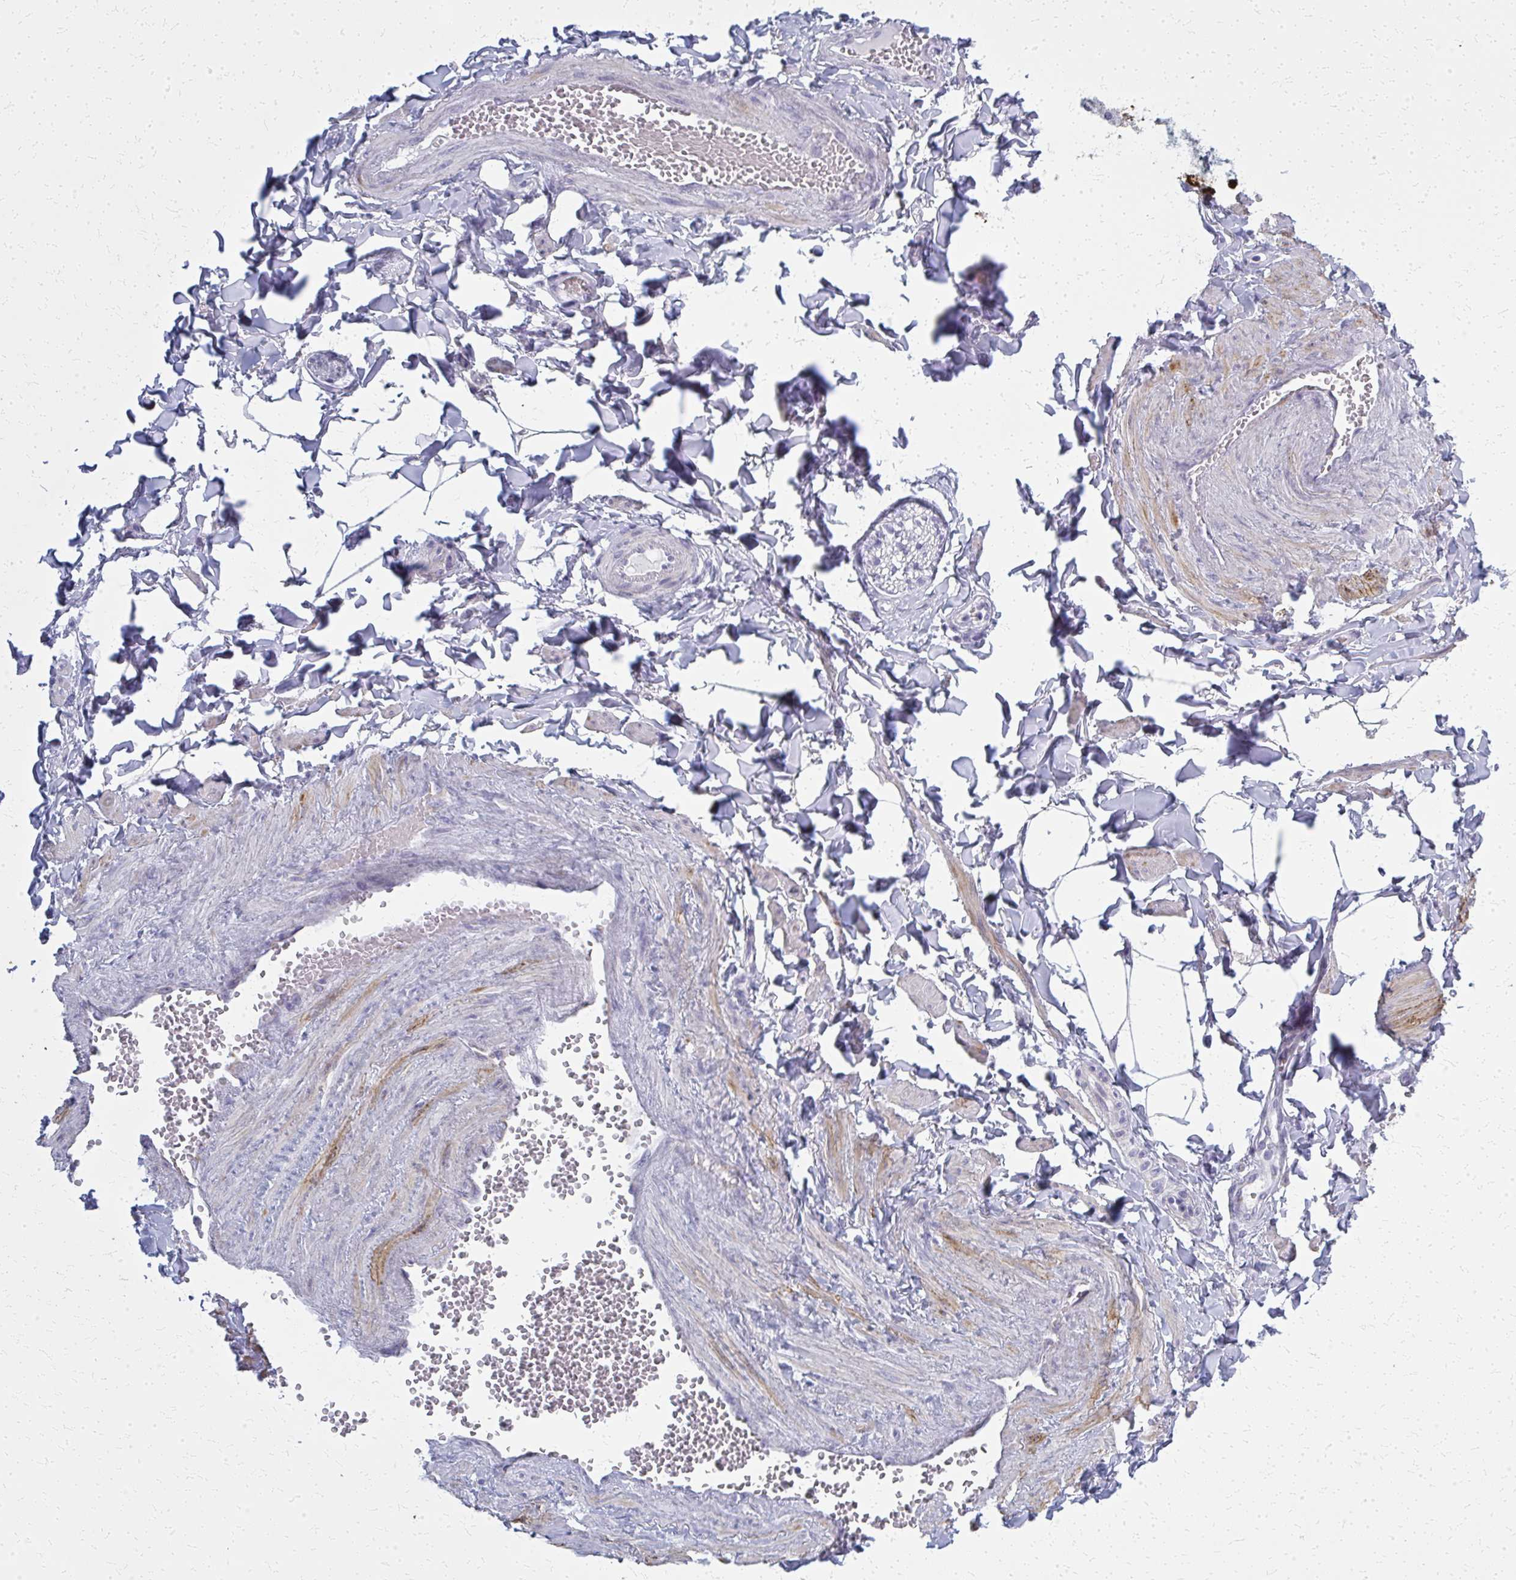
{"staining": {"intensity": "negative", "quantity": "none", "location": "none"}, "tissue": "adipose tissue", "cell_type": "Adipocytes", "image_type": "normal", "snomed": [{"axis": "morphology", "description": "Normal tissue, NOS"}, {"axis": "topography", "description": "Epididymis"}, {"axis": "topography", "description": "Peripheral nerve tissue"}], "caption": "This is a image of IHC staining of benign adipose tissue, which shows no staining in adipocytes. (DAB (3,3'-diaminobenzidine) immunohistochemistry (IHC) with hematoxylin counter stain).", "gene": "CASQ2", "patient": {"sex": "male", "age": 32}}